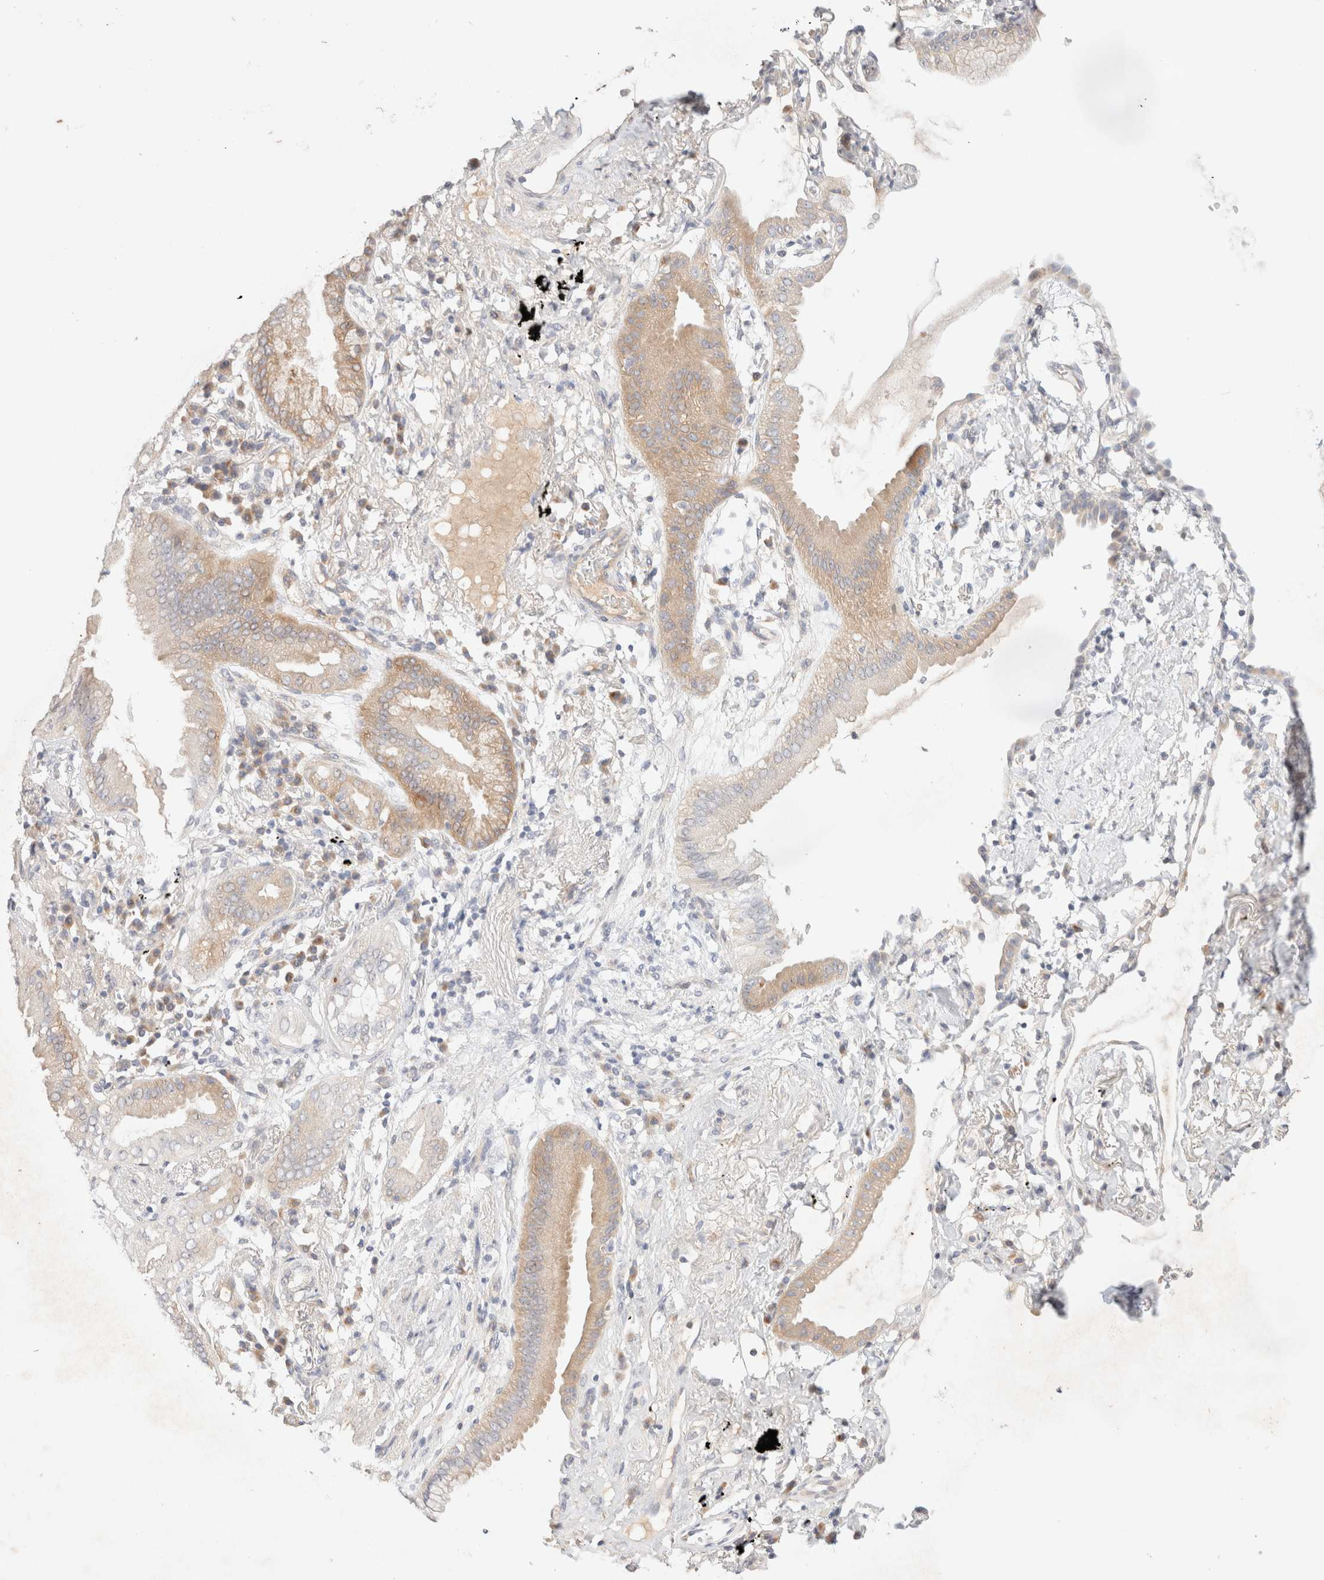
{"staining": {"intensity": "weak", "quantity": "25%-75%", "location": "cytoplasmic/membranous"}, "tissue": "lung cancer", "cell_type": "Tumor cells", "image_type": "cancer", "snomed": [{"axis": "morphology", "description": "Adenocarcinoma, NOS"}, {"axis": "topography", "description": "Lung"}], "caption": "A high-resolution histopathology image shows immunohistochemistry staining of adenocarcinoma (lung), which reveals weak cytoplasmic/membranous staining in approximately 25%-75% of tumor cells.", "gene": "SNTB1", "patient": {"sex": "female", "age": 70}}